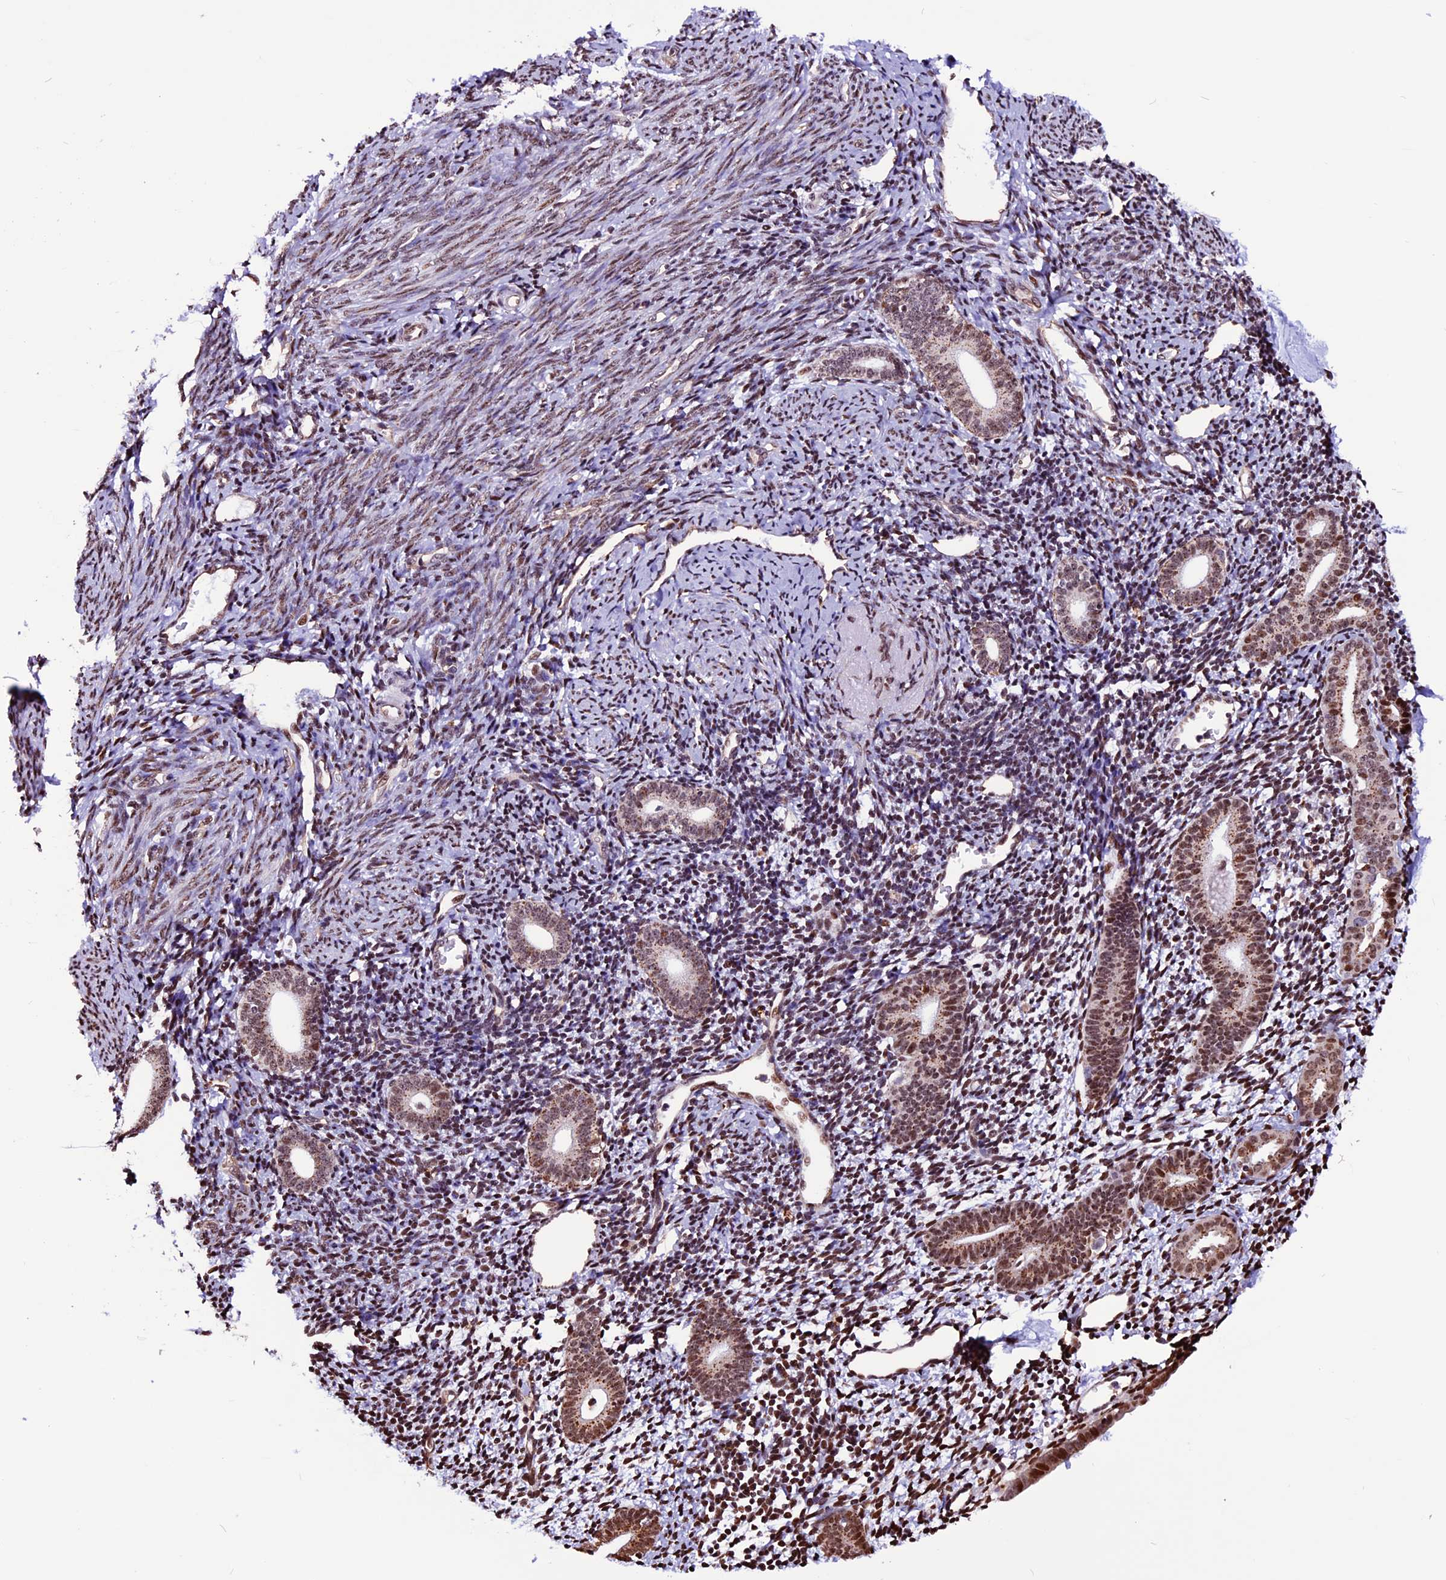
{"staining": {"intensity": "moderate", "quantity": "25%-75%", "location": "nuclear"}, "tissue": "endometrium", "cell_type": "Cells in endometrial stroma", "image_type": "normal", "snomed": [{"axis": "morphology", "description": "Normal tissue, NOS"}, {"axis": "topography", "description": "Endometrium"}], "caption": "Moderate nuclear positivity is present in about 25%-75% of cells in endometrial stroma in unremarkable endometrium. The protein is shown in brown color, while the nuclei are stained blue.", "gene": "RINL", "patient": {"sex": "female", "age": 56}}